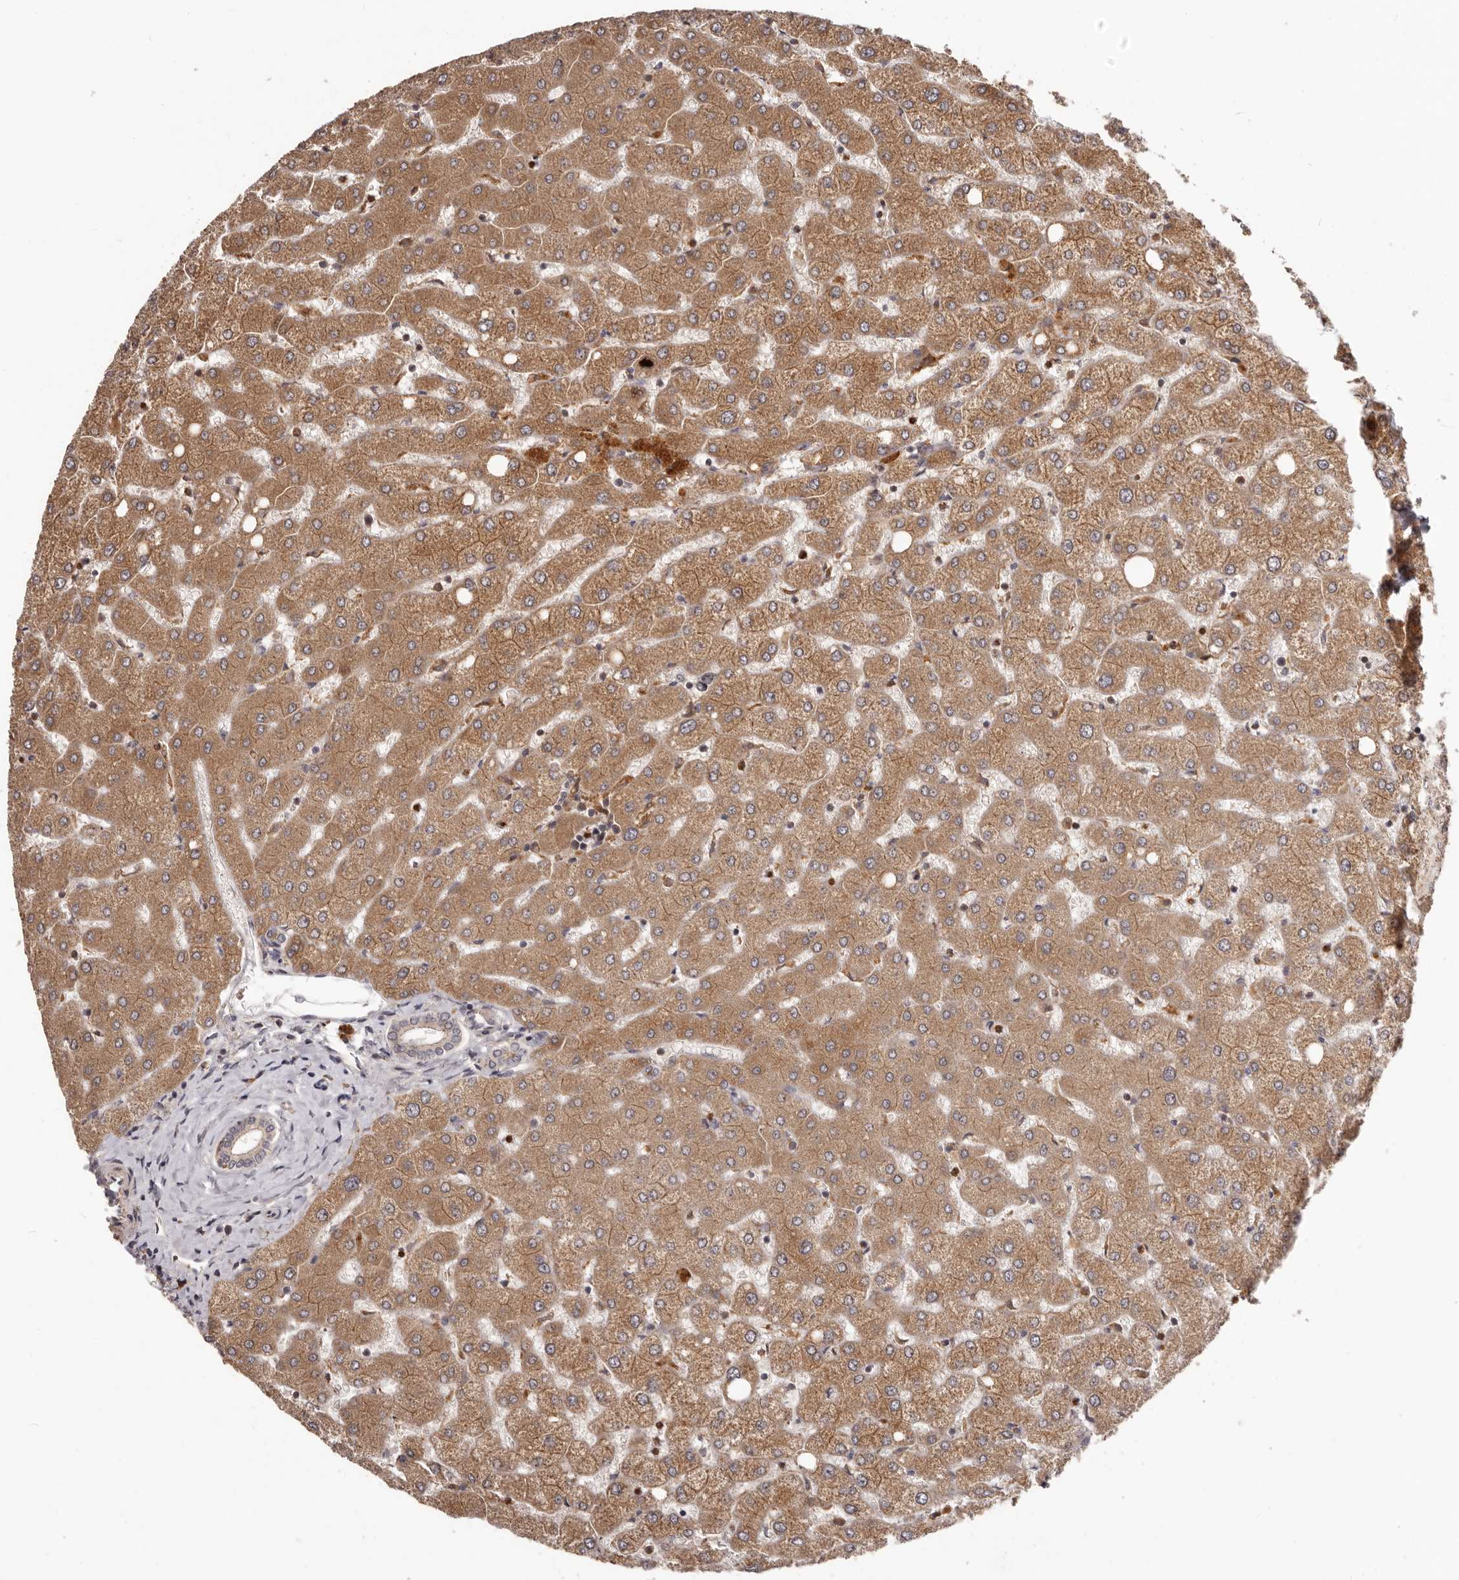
{"staining": {"intensity": "moderate", "quantity": ">75%", "location": "cytoplasmic/membranous"}, "tissue": "liver", "cell_type": "Cholangiocytes", "image_type": "normal", "snomed": [{"axis": "morphology", "description": "Normal tissue, NOS"}, {"axis": "topography", "description": "Liver"}], "caption": "Protein expression analysis of normal human liver reveals moderate cytoplasmic/membranous positivity in approximately >75% of cholangiocytes. (Brightfield microscopy of DAB IHC at high magnification).", "gene": "RNF187", "patient": {"sex": "female", "age": 54}}